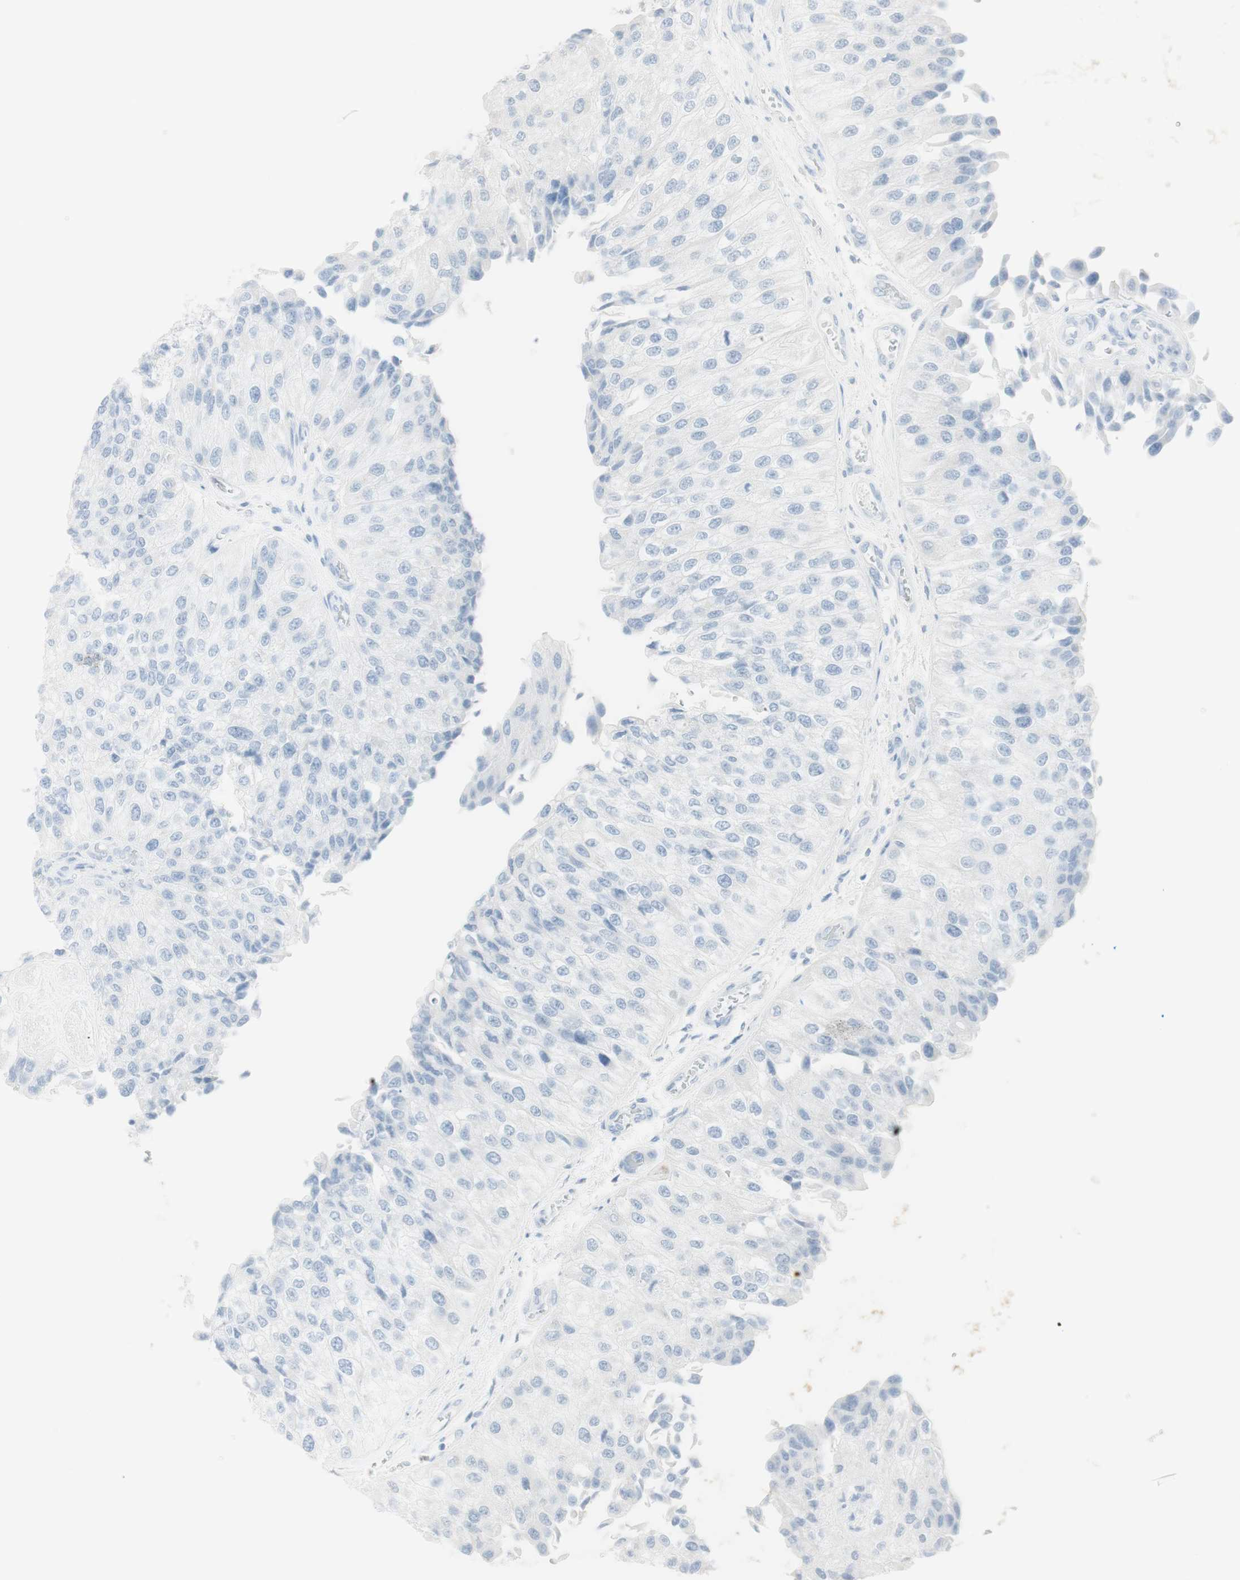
{"staining": {"intensity": "negative", "quantity": "none", "location": "none"}, "tissue": "urothelial cancer", "cell_type": "Tumor cells", "image_type": "cancer", "snomed": [{"axis": "morphology", "description": "Urothelial carcinoma, High grade"}, {"axis": "topography", "description": "Kidney"}, {"axis": "topography", "description": "Urinary bladder"}], "caption": "This is a photomicrograph of immunohistochemistry (IHC) staining of high-grade urothelial carcinoma, which shows no staining in tumor cells.", "gene": "NAPSA", "patient": {"sex": "male", "age": 77}}